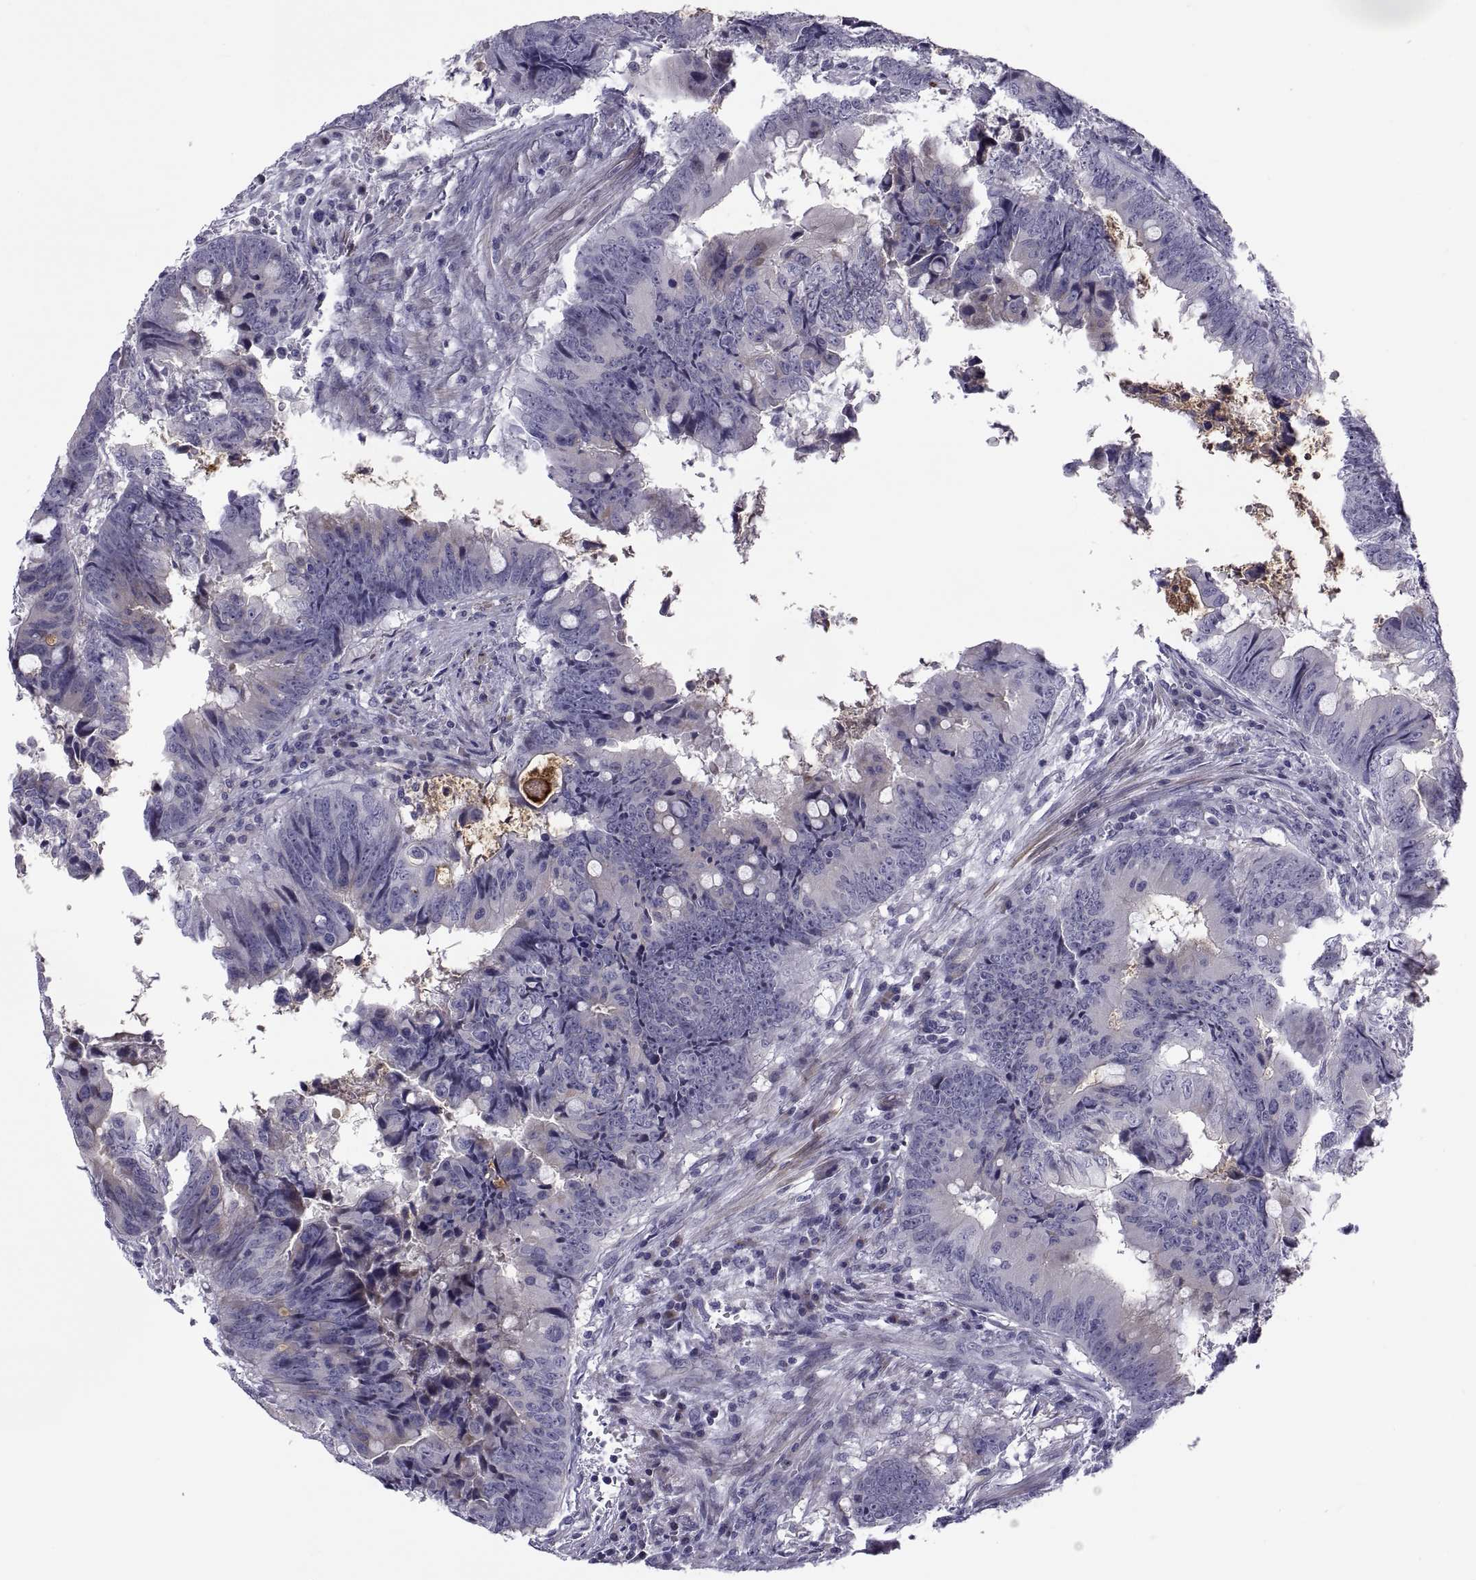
{"staining": {"intensity": "weak", "quantity": "<25%", "location": "cytoplasmic/membranous"}, "tissue": "colorectal cancer", "cell_type": "Tumor cells", "image_type": "cancer", "snomed": [{"axis": "morphology", "description": "Adenocarcinoma, NOS"}, {"axis": "topography", "description": "Colon"}], "caption": "Tumor cells show no significant positivity in colorectal adenocarcinoma.", "gene": "TMEM158", "patient": {"sex": "female", "age": 82}}